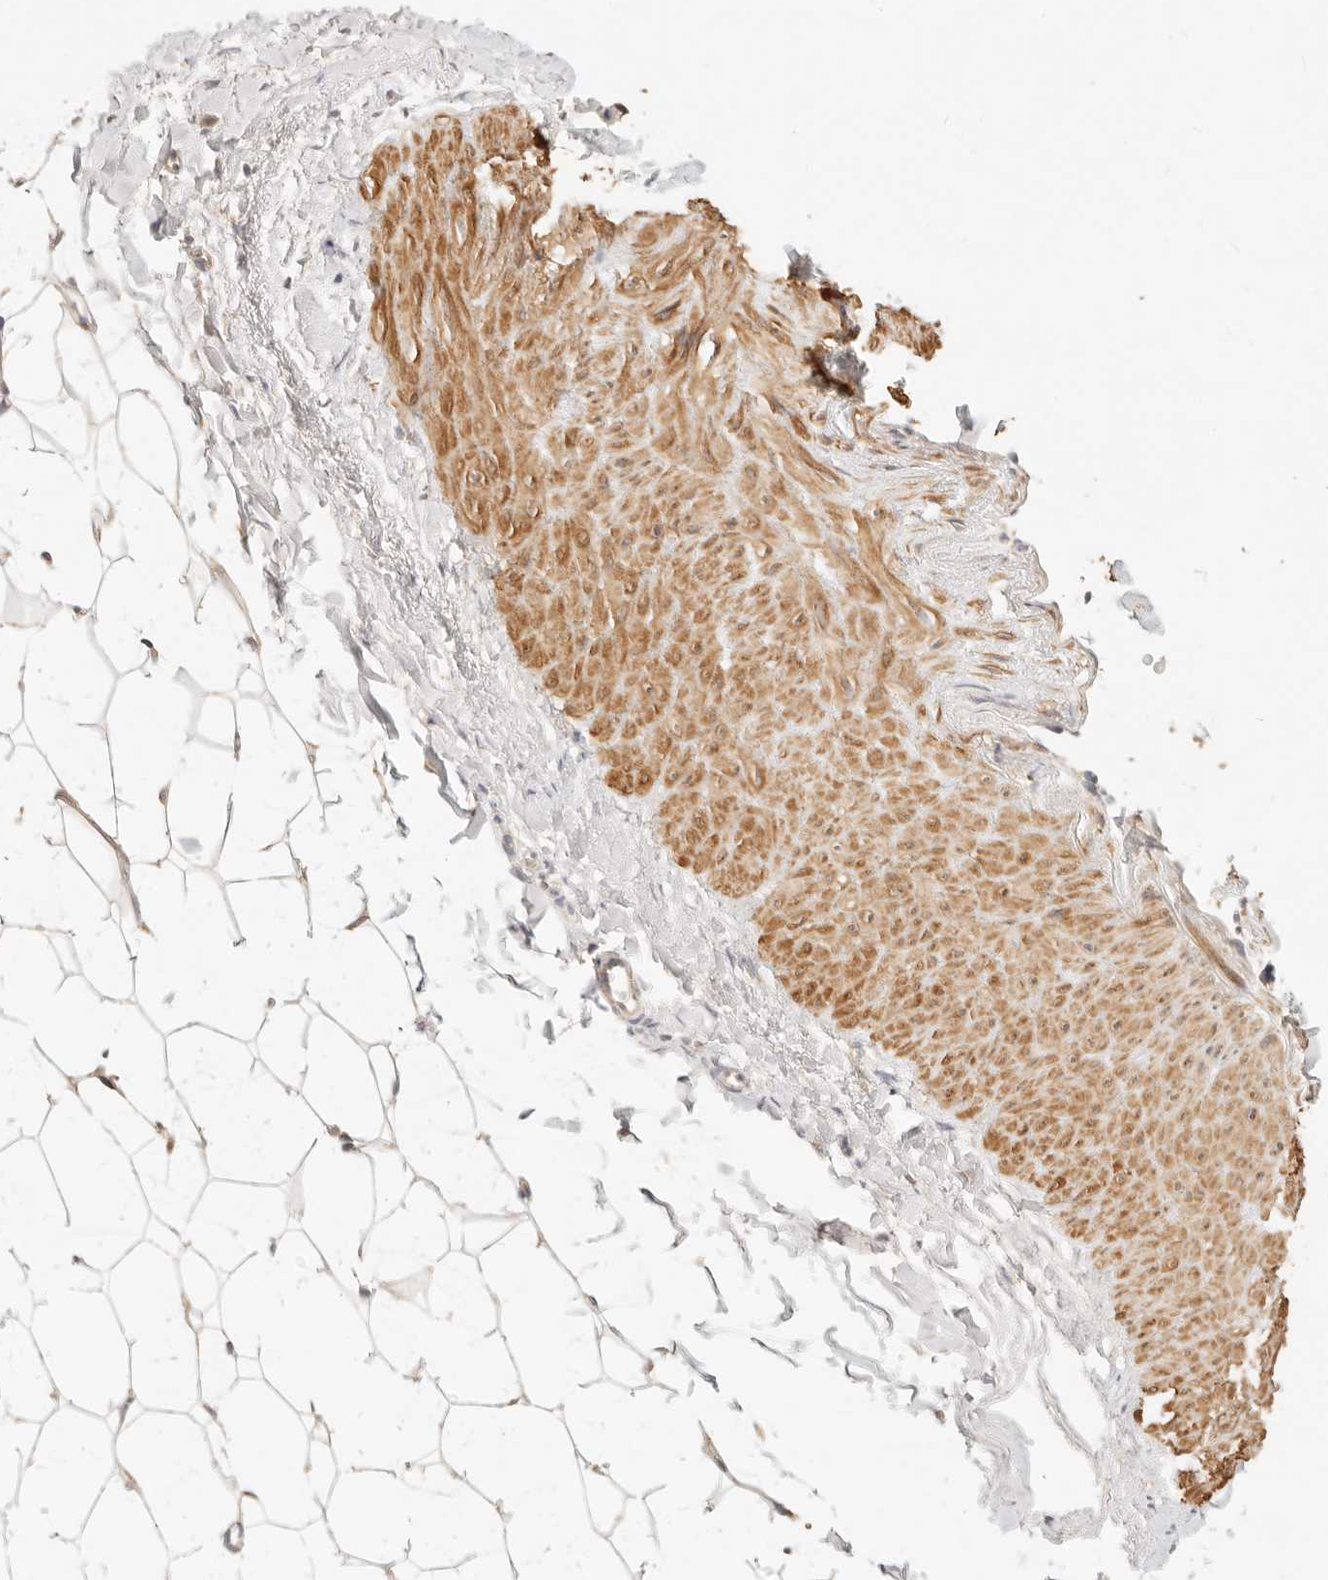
{"staining": {"intensity": "negative", "quantity": "none", "location": "none"}, "tissue": "breast", "cell_type": "Adipocytes", "image_type": "normal", "snomed": [{"axis": "morphology", "description": "Normal tissue, NOS"}, {"axis": "topography", "description": "Breast"}], "caption": "DAB immunohistochemical staining of benign human breast displays no significant positivity in adipocytes. (Stains: DAB IHC with hematoxylin counter stain, Microscopy: brightfield microscopy at high magnification).", "gene": "RUBCNL", "patient": {"sex": "female", "age": 23}}